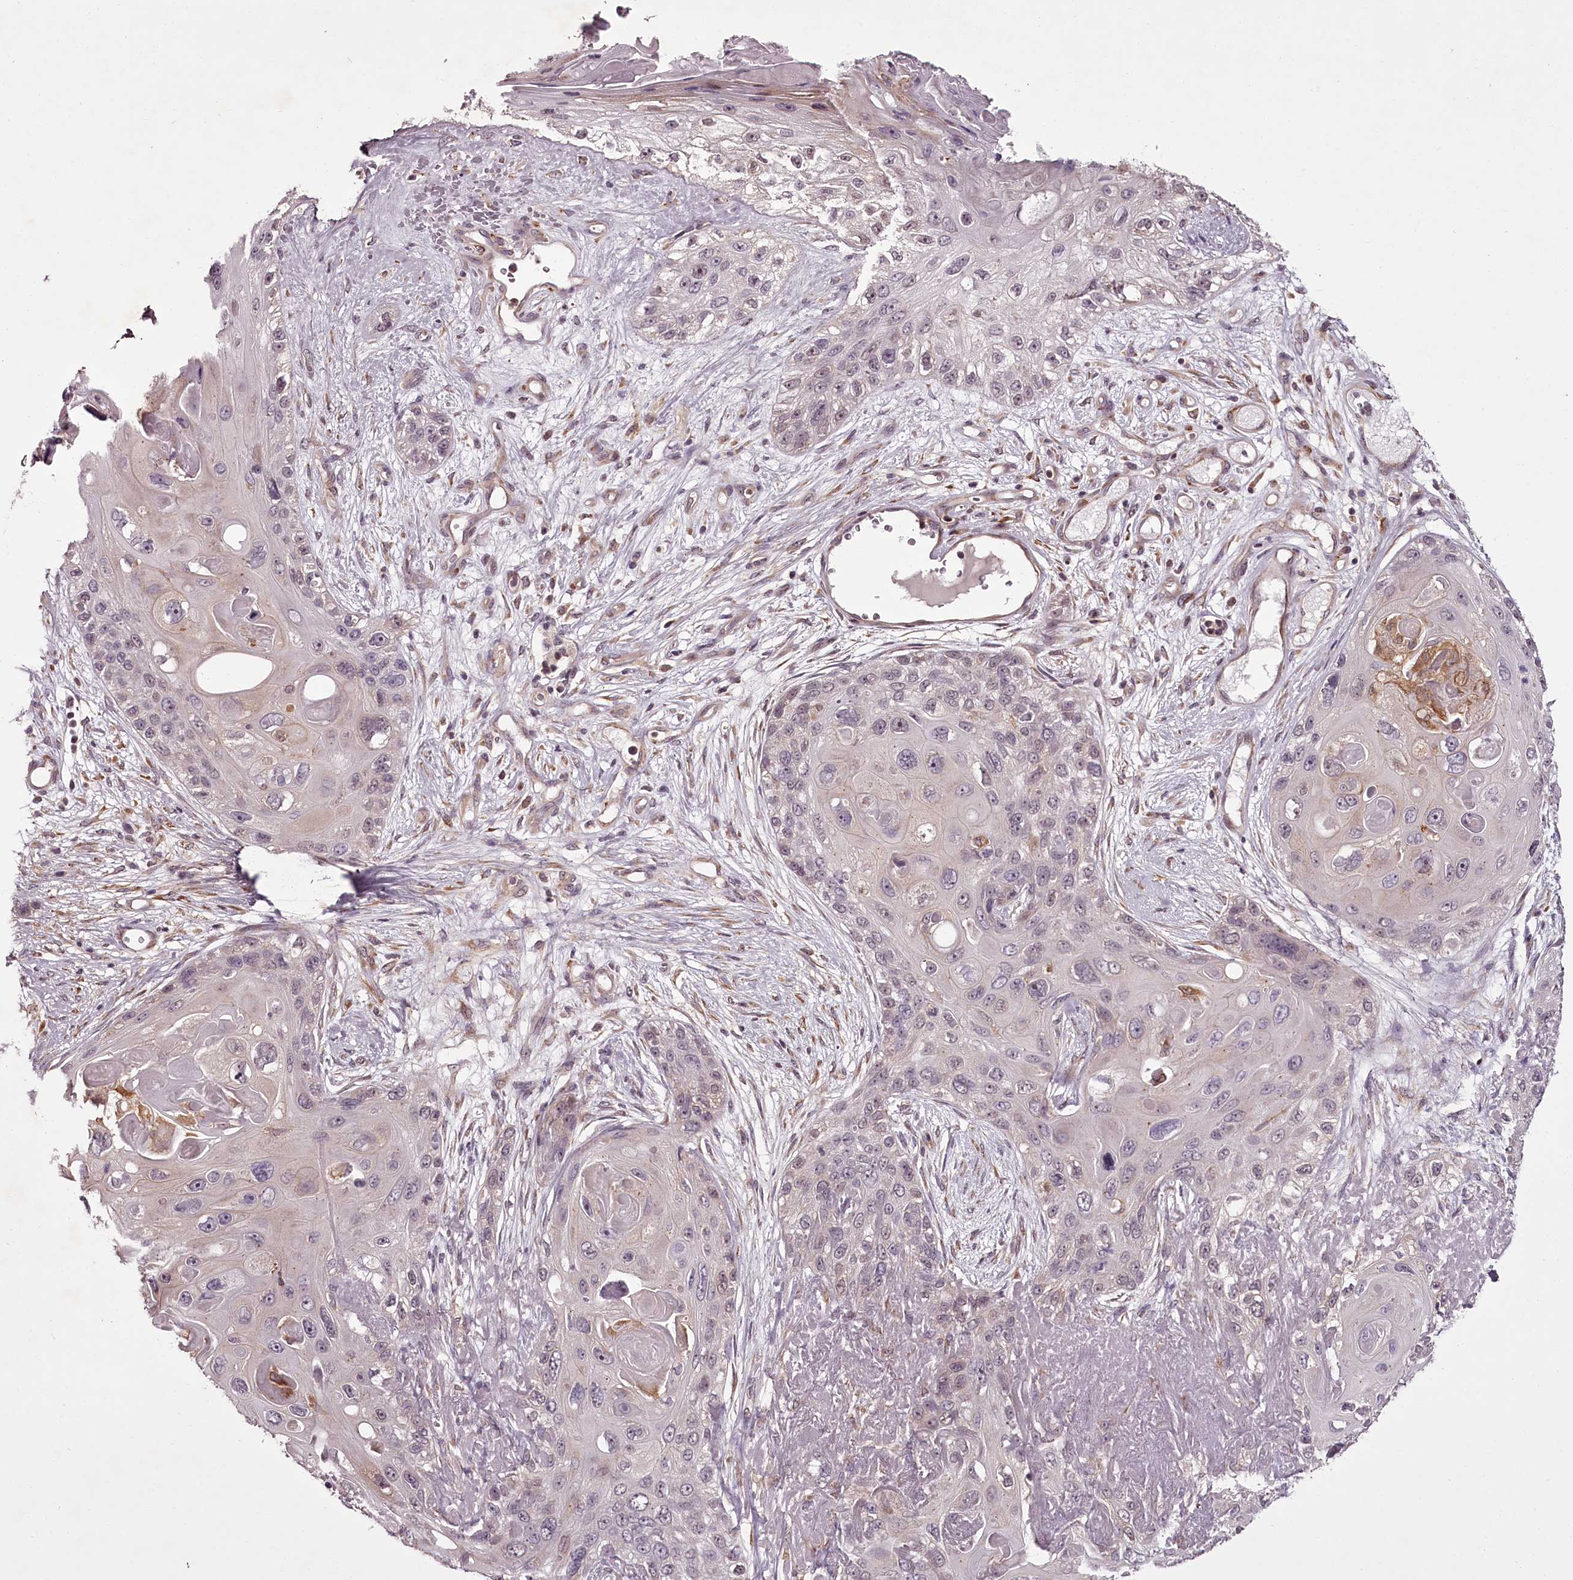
{"staining": {"intensity": "negative", "quantity": "none", "location": "none"}, "tissue": "skin cancer", "cell_type": "Tumor cells", "image_type": "cancer", "snomed": [{"axis": "morphology", "description": "Normal tissue, NOS"}, {"axis": "morphology", "description": "Squamous cell carcinoma, NOS"}, {"axis": "topography", "description": "Skin"}], "caption": "There is no significant expression in tumor cells of squamous cell carcinoma (skin). (Brightfield microscopy of DAB immunohistochemistry (IHC) at high magnification).", "gene": "CCDC92", "patient": {"sex": "male", "age": 72}}